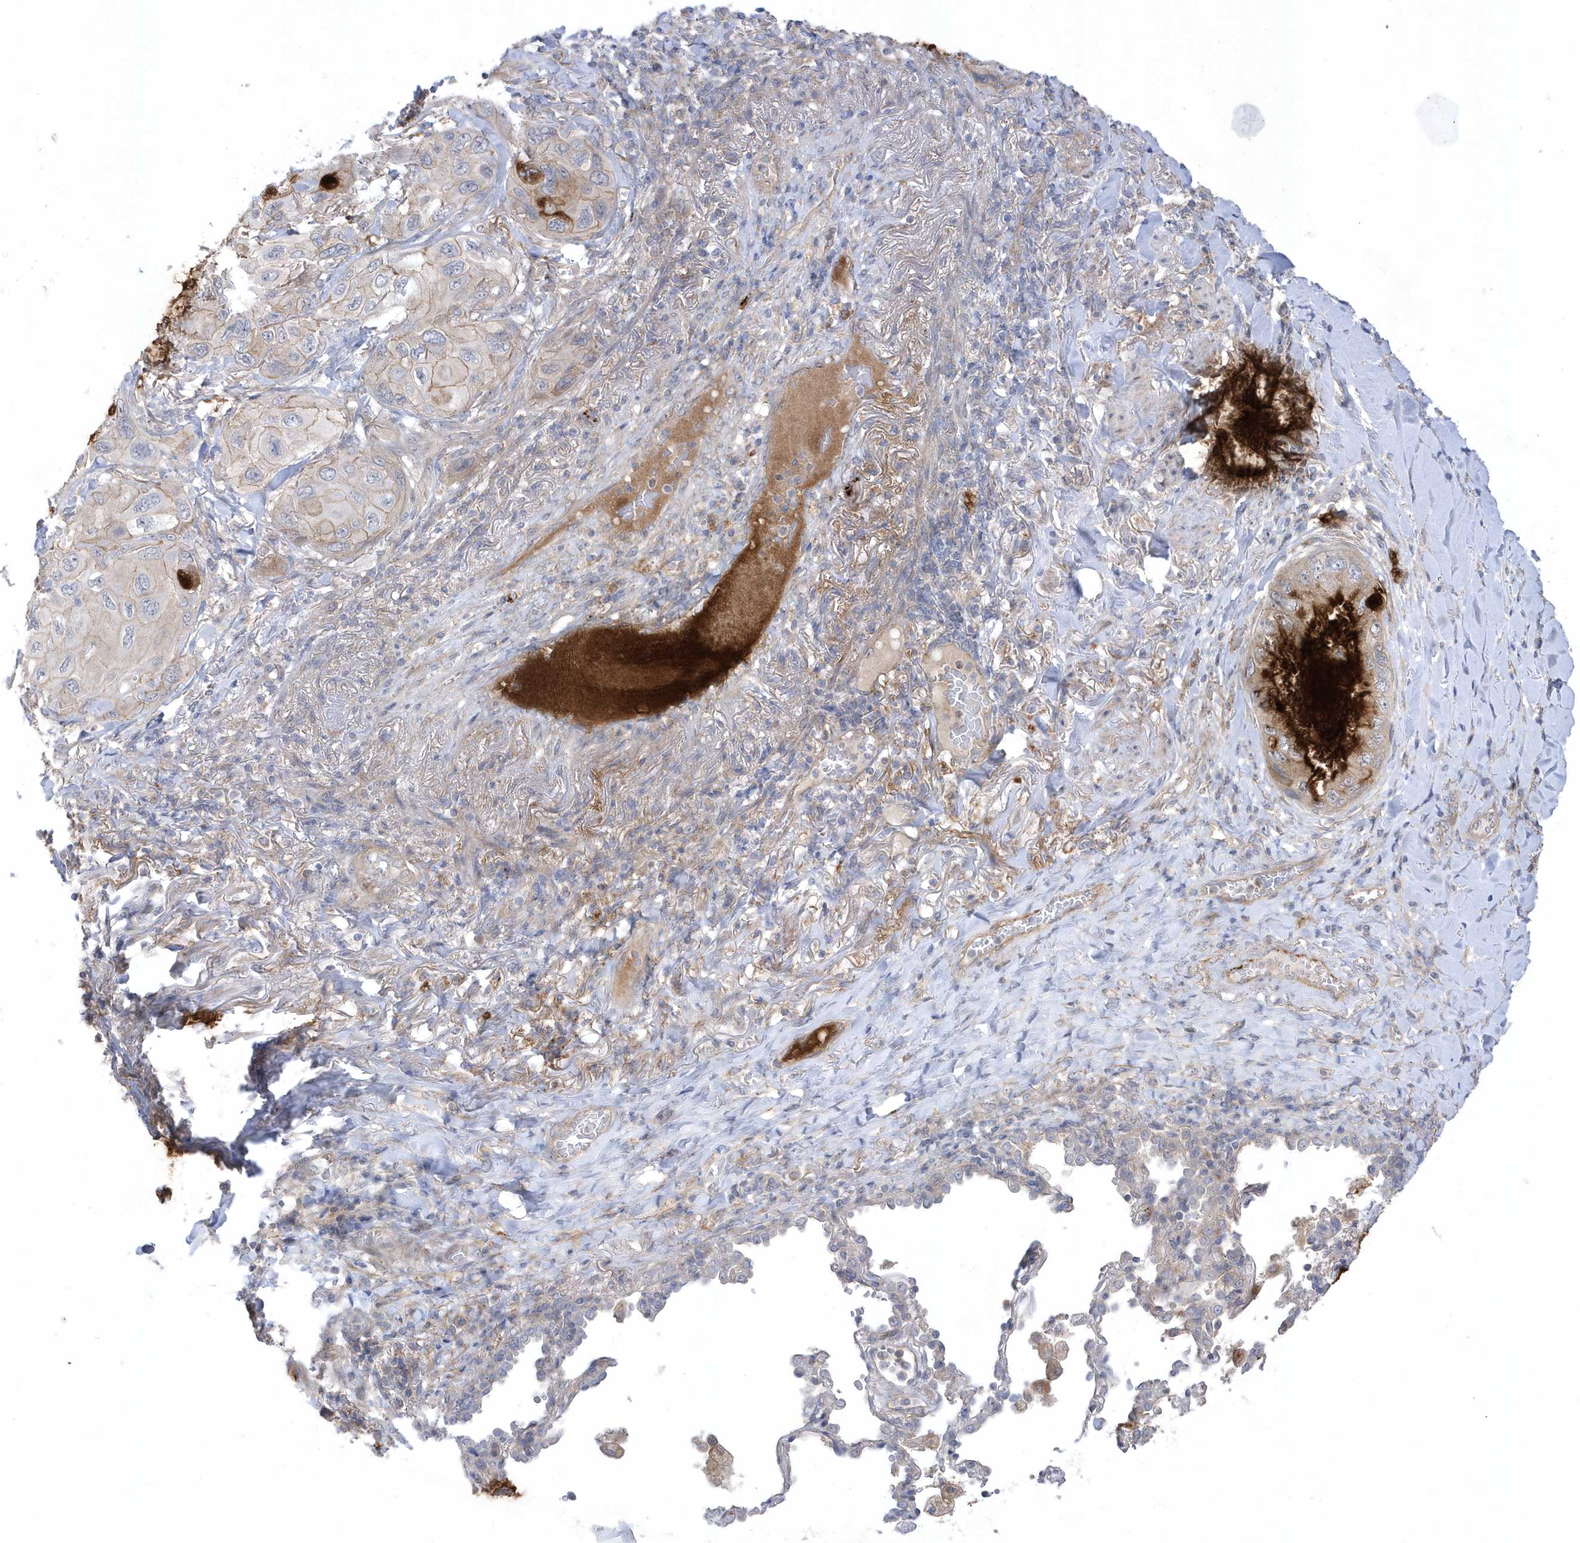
{"staining": {"intensity": "weak", "quantity": "<25%", "location": "cytoplasmic/membranous"}, "tissue": "lung cancer", "cell_type": "Tumor cells", "image_type": "cancer", "snomed": [{"axis": "morphology", "description": "Squamous cell carcinoma, NOS"}, {"axis": "topography", "description": "Lung"}], "caption": "Tumor cells are negative for brown protein staining in squamous cell carcinoma (lung). (Brightfield microscopy of DAB (3,3'-diaminobenzidine) IHC at high magnification).", "gene": "ANAPC1", "patient": {"sex": "female", "age": 73}}